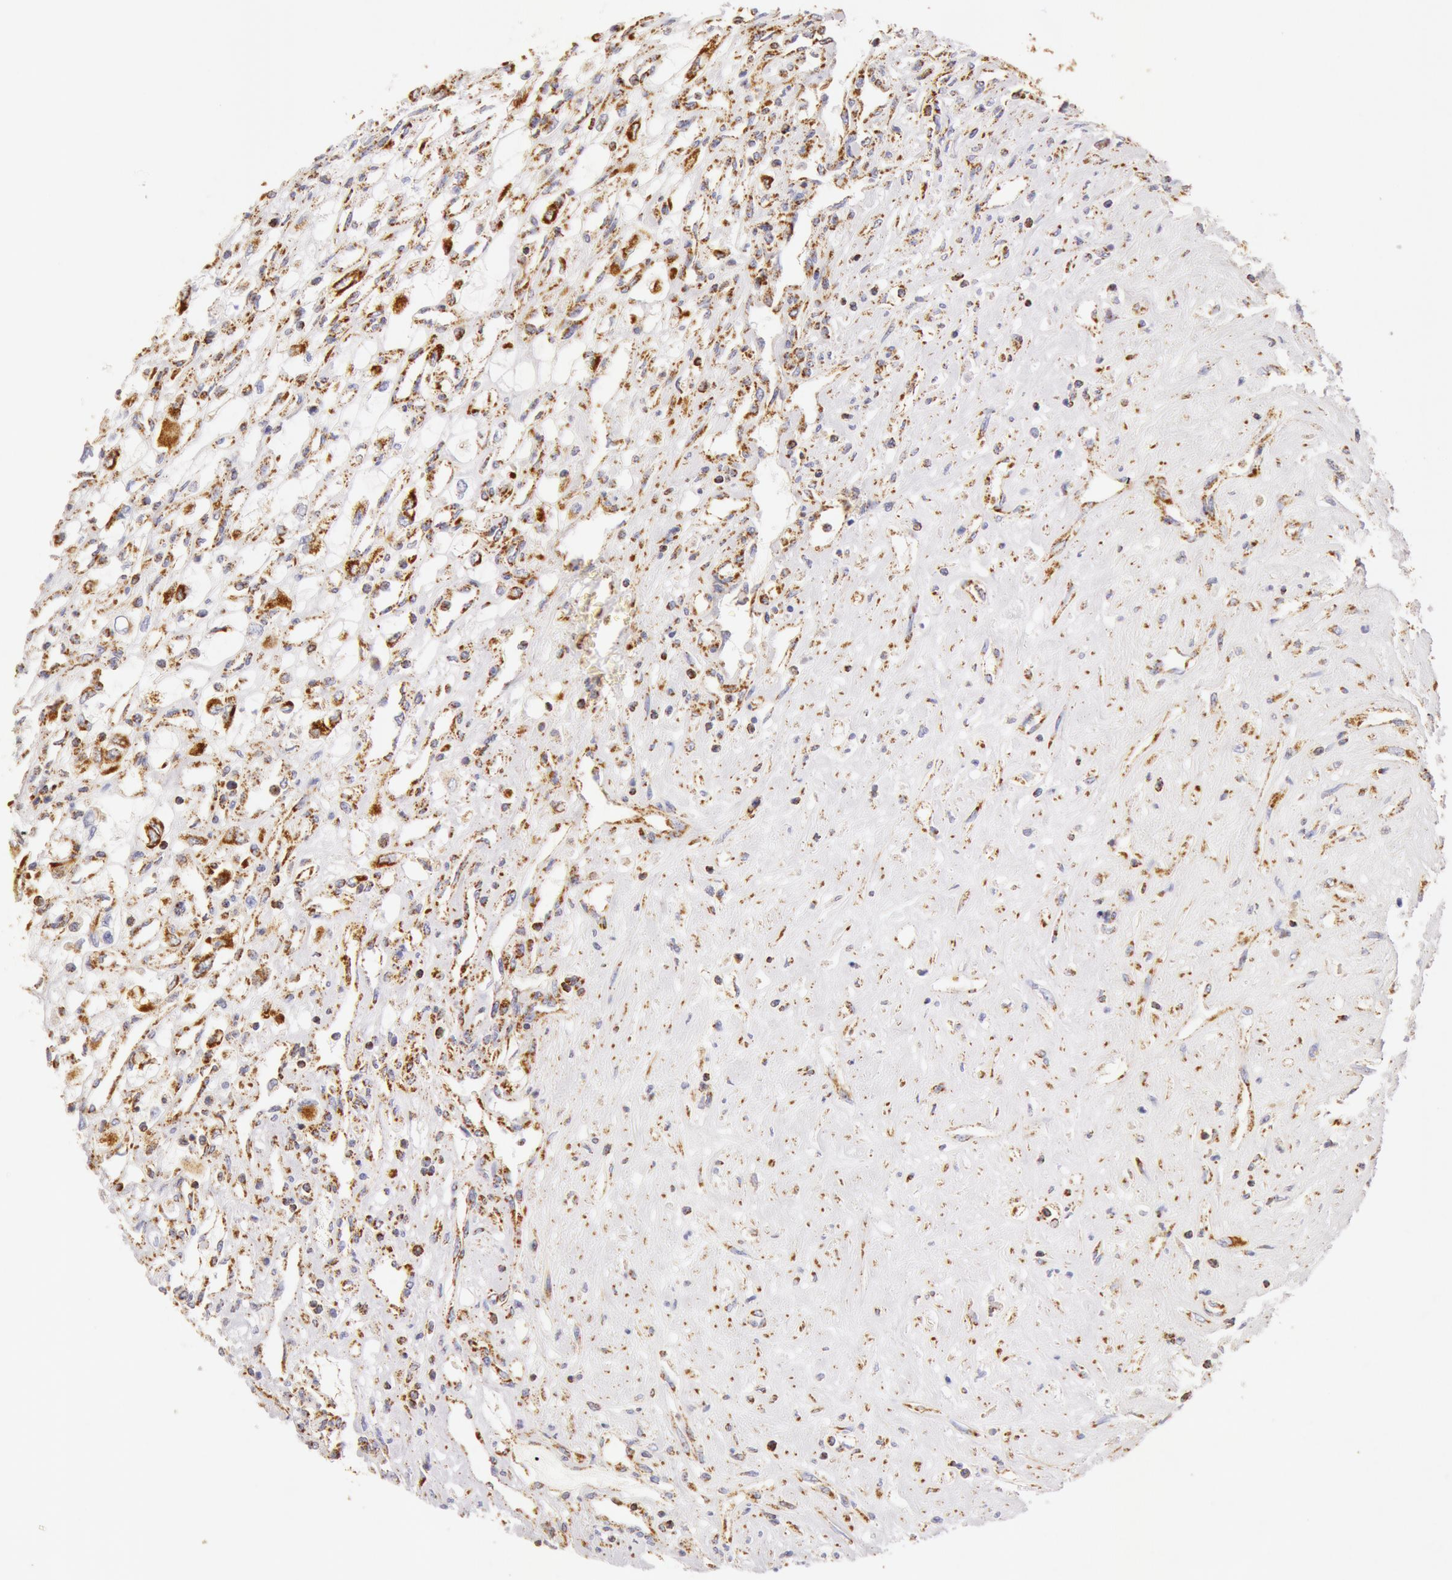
{"staining": {"intensity": "moderate", "quantity": ">75%", "location": "cytoplasmic/membranous"}, "tissue": "renal cancer", "cell_type": "Tumor cells", "image_type": "cancer", "snomed": [{"axis": "morphology", "description": "Adenocarcinoma, NOS"}, {"axis": "topography", "description": "Kidney"}], "caption": "Brown immunohistochemical staining in renal adenocarcinoma reveals moderate cytoplasmic/membranous expression in about >75% of tumor cells. (DAB (3,3'-diaminobenzidine) = brown stain, brightfield microscopy at high magnification).", "gene": "ATP5F1B", "patient": {"sex": "male", "age": 57}}